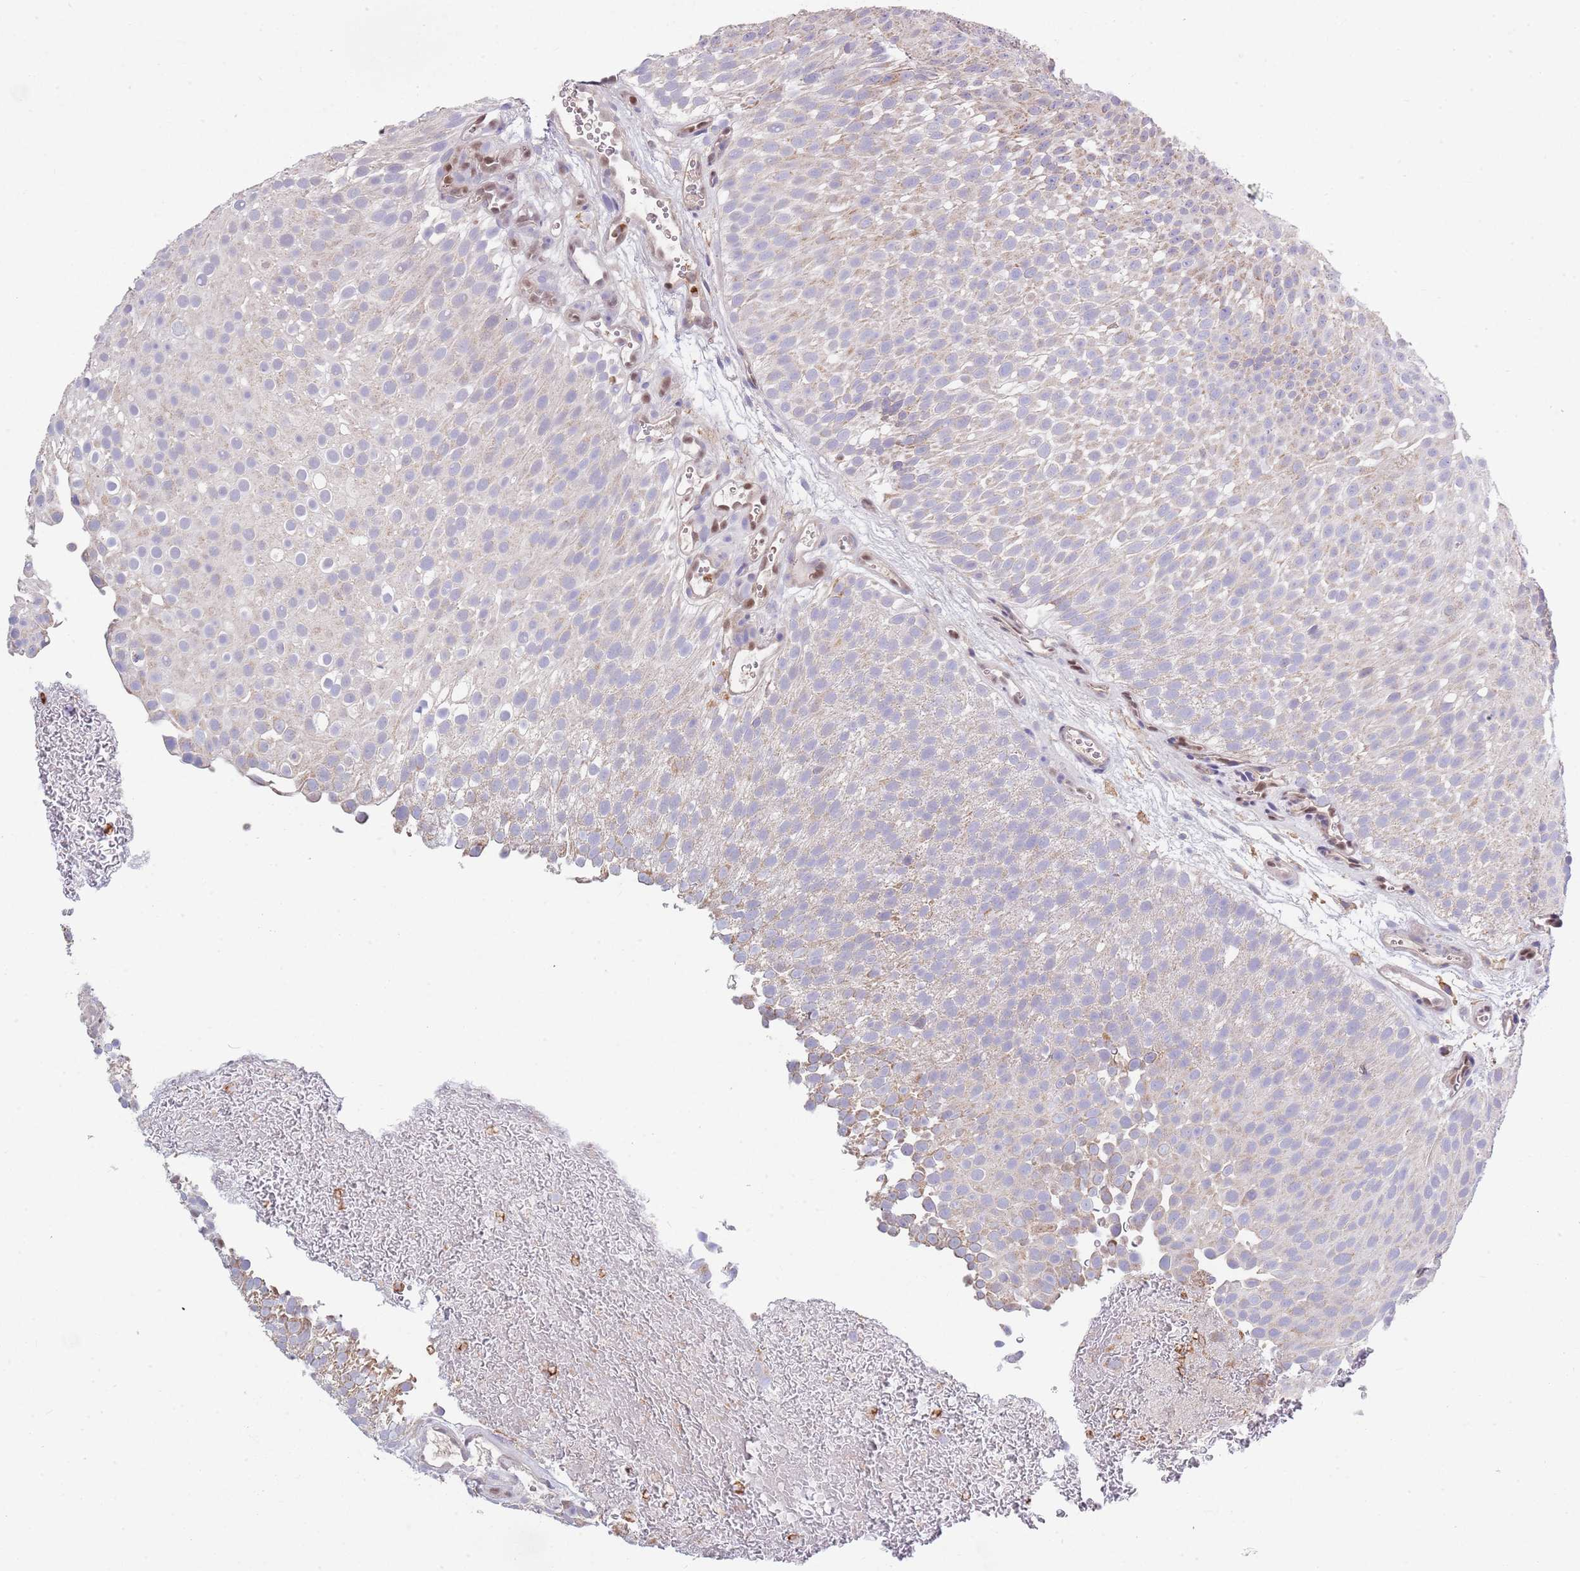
{"staining": {"intensity": "weak", "quantity": "<25%", "location": "cytoplasmic/membranous"}, "tissue": "urothelial cancer", "cell_type": "Tumor cells", "image_type": "cancer", "snomed": [{"axis": "morphology", "description": "Urothelial carcinoma, Low grade"}, {"axis": "topography", "description": "Urinary bladder"}], "caption": "Immunohistochemistry photomicrograph of neoplastic tissue: urothelial cancer stained with DAB shows no significant protein positivity in tumor cells.", "gene": "DDT", "patient": {"sex": "male", "age": 78}}